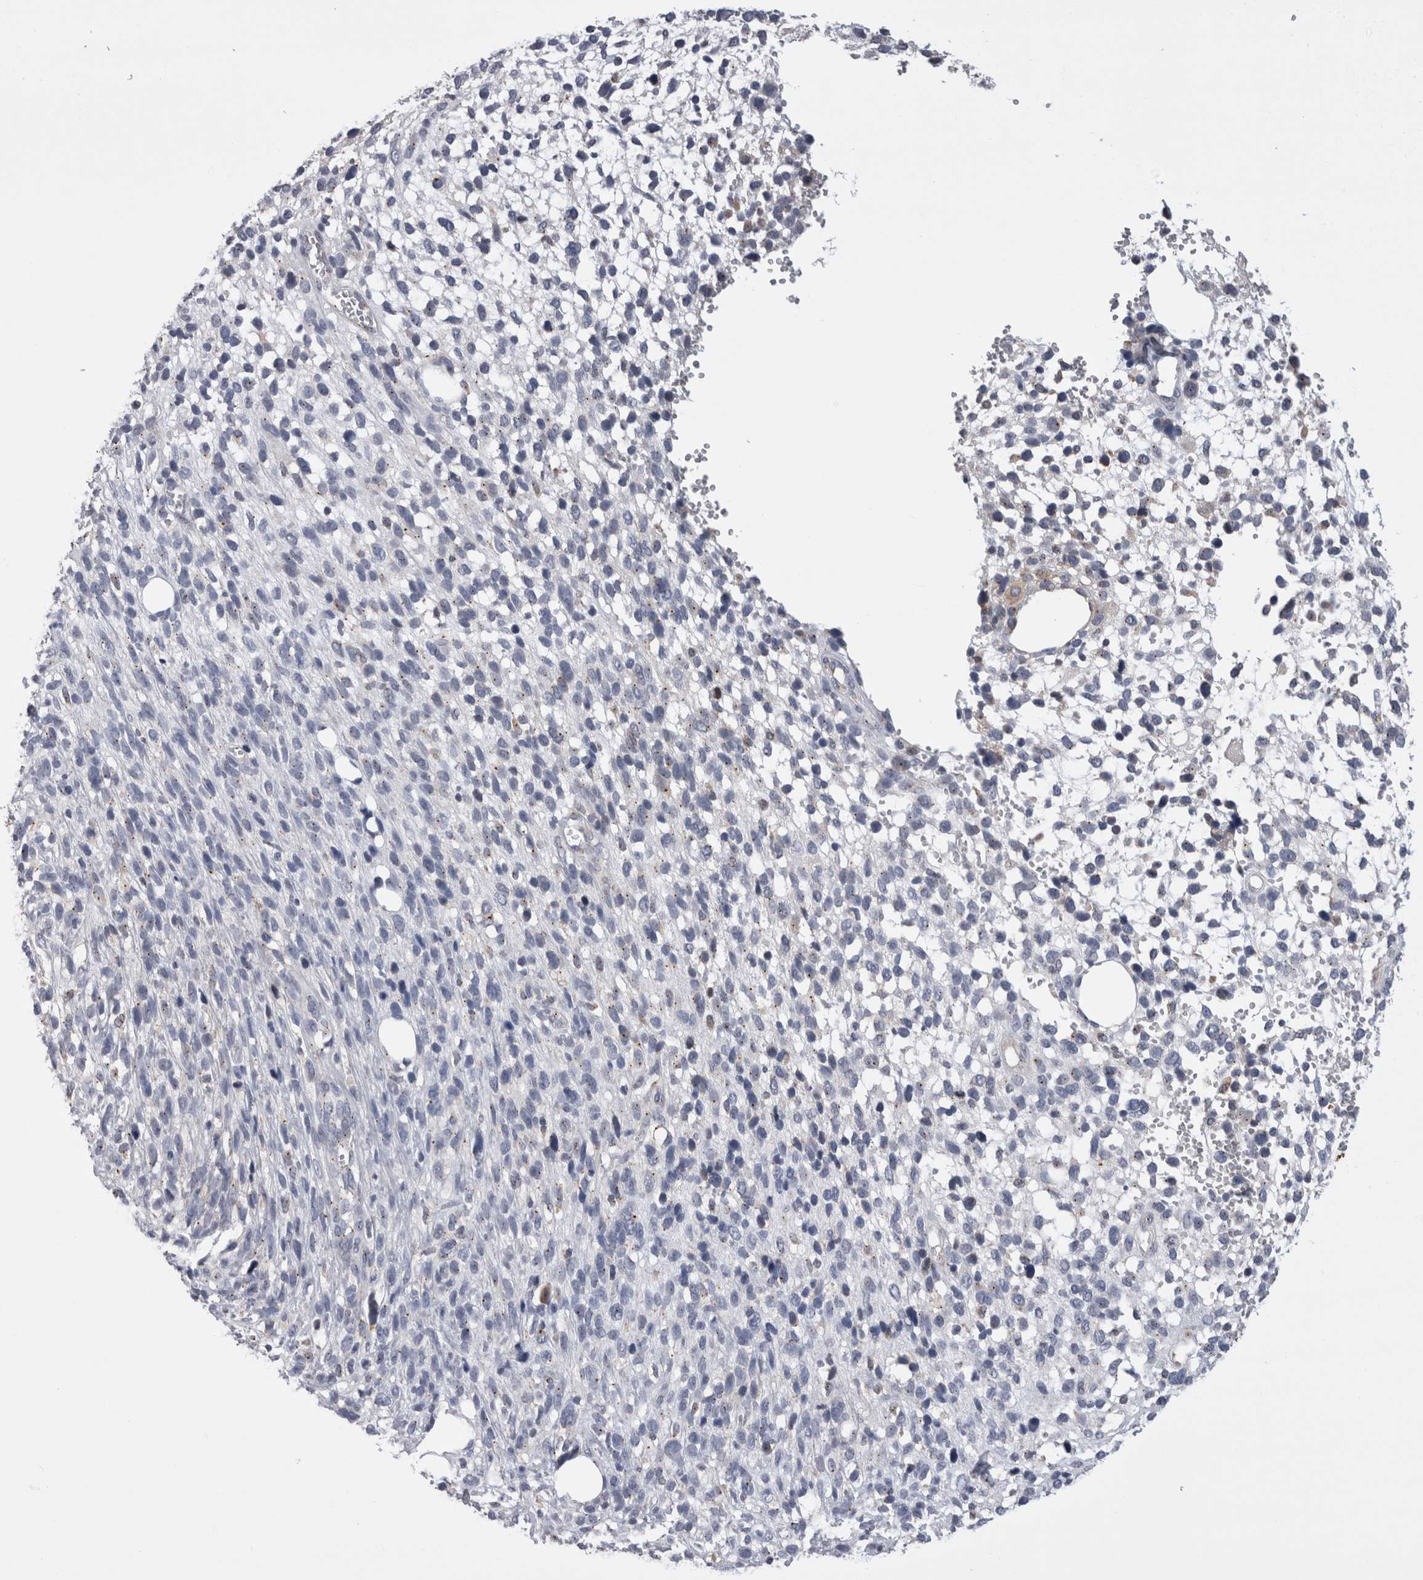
{"staining": {"intensity": "negative", "quantity": "none", "location": "none"}, "tissue": "melanoma", "cell_type": "Tumor cells", "image_type": "cancer", "snomed": [{"axis": "morphology", "description": "Malignant melanoma, NOS"}, {"axis": "topography", "description": "Skin"}], "caption": "Malignant melanoma was stained to show a protein in brown. There is no significant staining in tumor cells.", "gene": "ZNF341", "patient": {"sex": "female", "age": 55}}